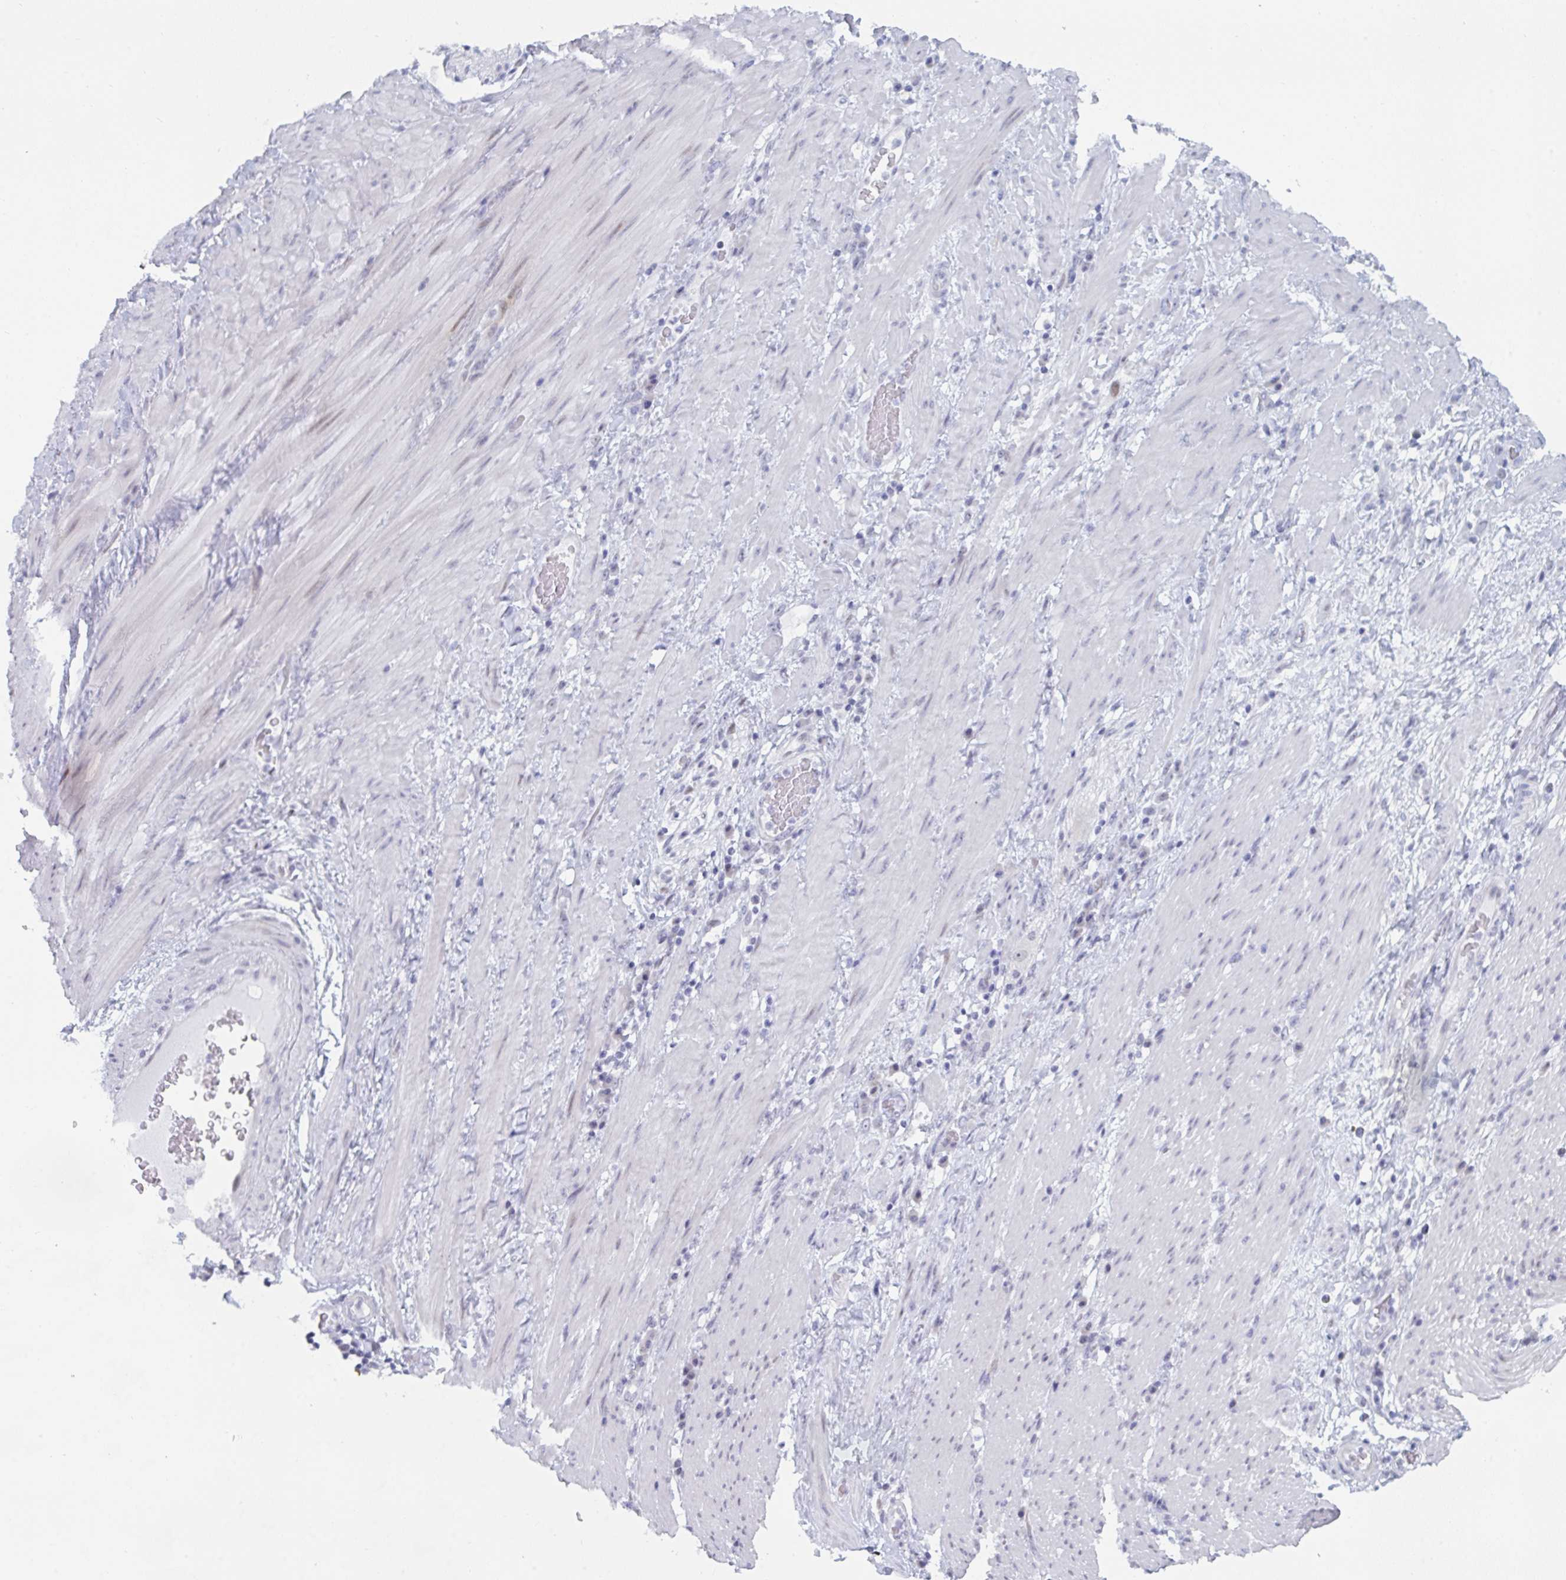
{"staining": {"intensity": "negative", "quantity": "none", "location": "none"}, "tissue": "stomach cancer", "cell_type": "Tumor cells", "image_type": "cancer", "snomed": [{"axis": "morphology", "description": "Normal tissue, NOS"}, {"axis": "morphology", "description": "Adenocarcinoma, NOS"}, {"axis": "topography", "description": "Stomach"}], "caption": "Histopathology image shows no protein staining in tumor cells of stomach cancer (adenocarcinoma) tissue. (DAB (3,3'-diaminobenzidine) immunohistochemistry visualized using brightfield microscopy, high magnification).", "gene": "NR1H2", "patient": {"sex": "female", "age": 64}}